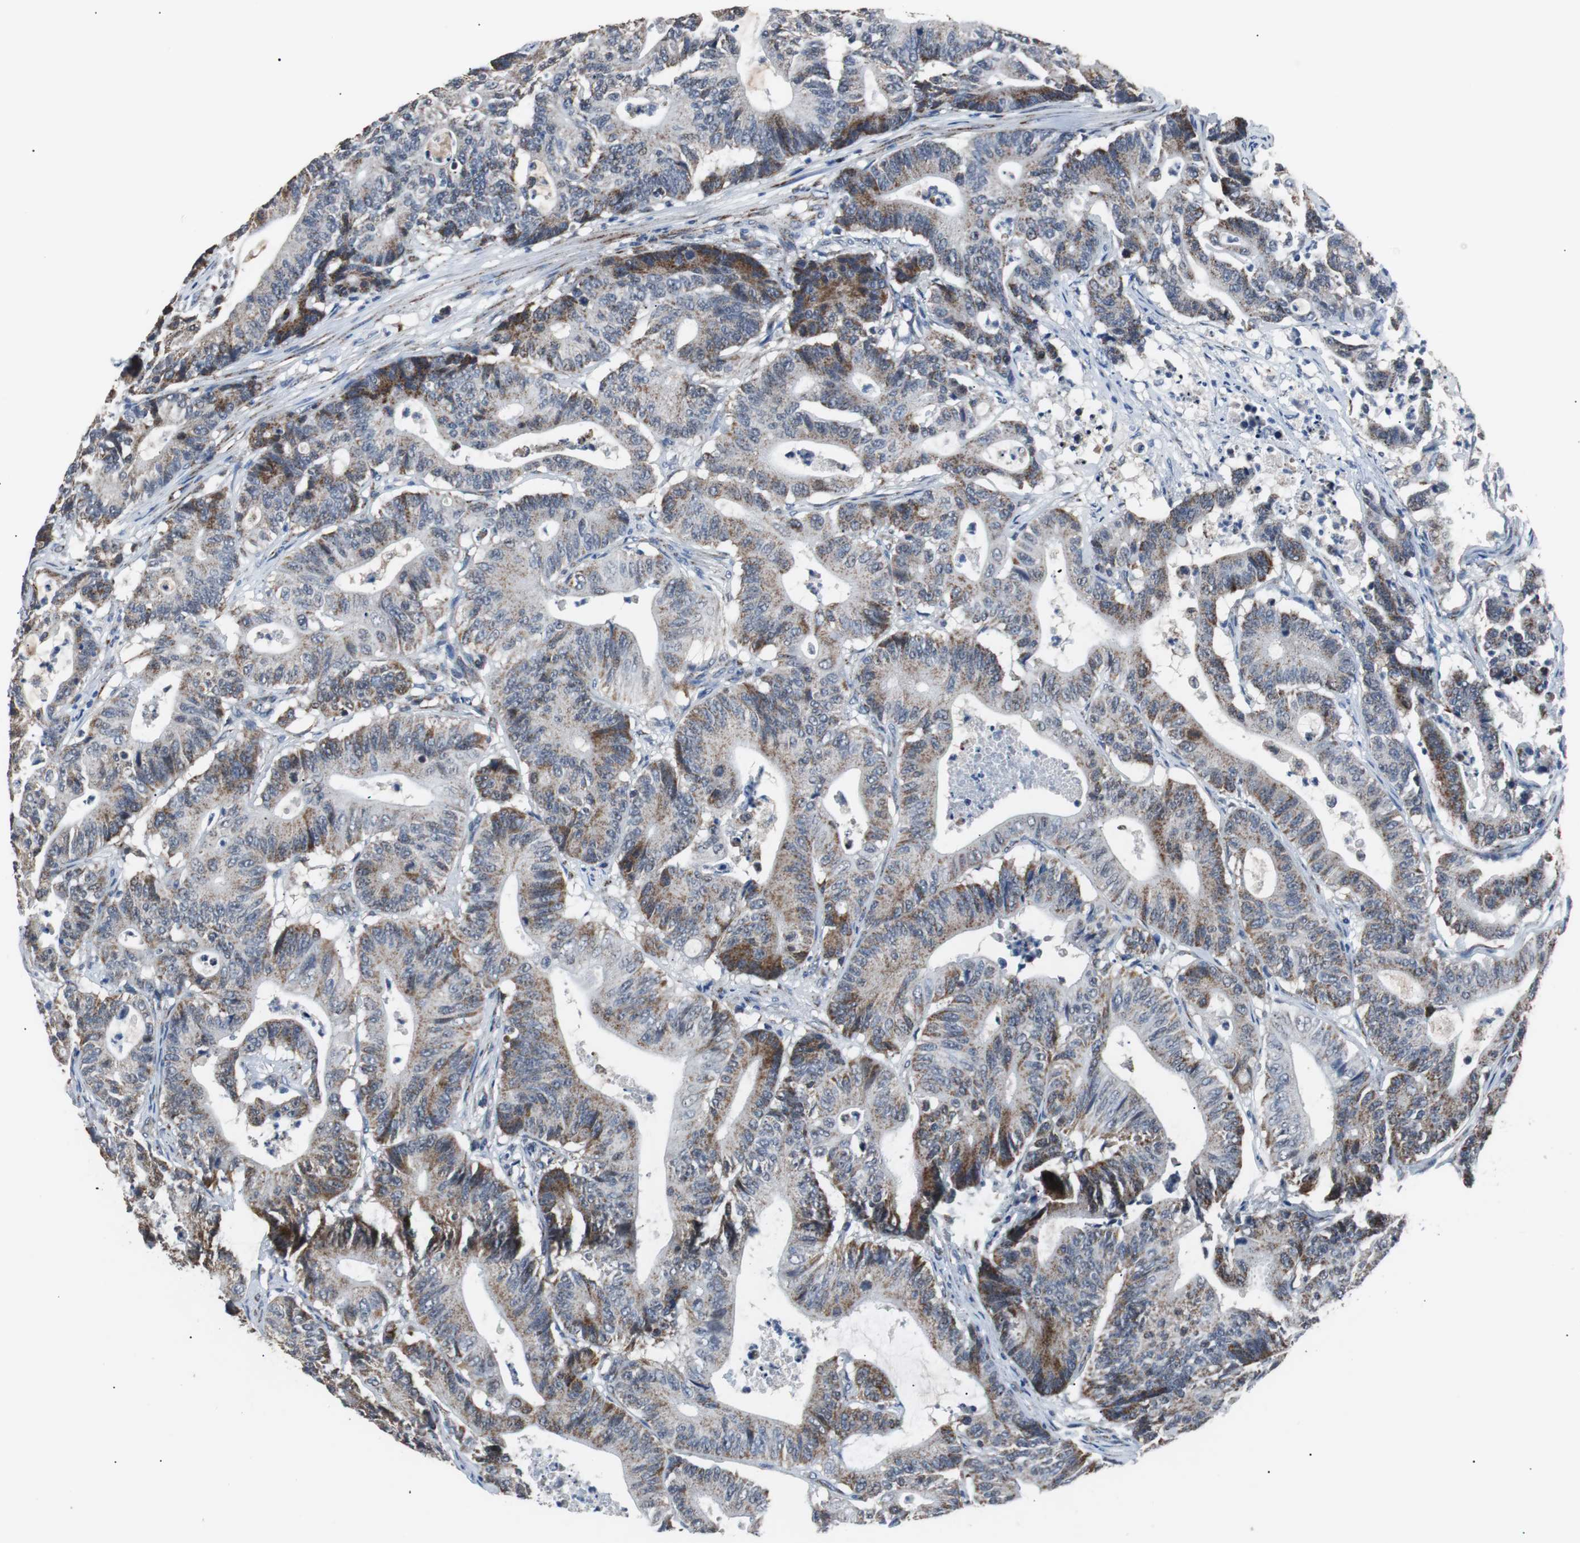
{"staining": {"intensity": "strong", "quantity": "25%-75%", "location": "cytoplasmic/membranous"}, "tissue": "colorectal cancer", "cell_type": "Tumor cells", "image_type": "cancer", "snomed": [{"axis": "morphology", "description": "Adenocarcinoma, NOS"}, {"axis": "topography", "description": "Colon"}], "caption": "The histopathology image demonstrates a brown stain indicating the presence of a protein in the cytoplasmic/membranous of tumor cells in colorectal adenocarcinoma. The staining was performed using DAB (3,3'-diaminobenzidine) to visualize the protein expression in brown, while the nuclei were stained in blue with hematoxylin (Magnification: 20x).", "gene": "PITRM1", "patient": {"sex": "female", "age": 84}}